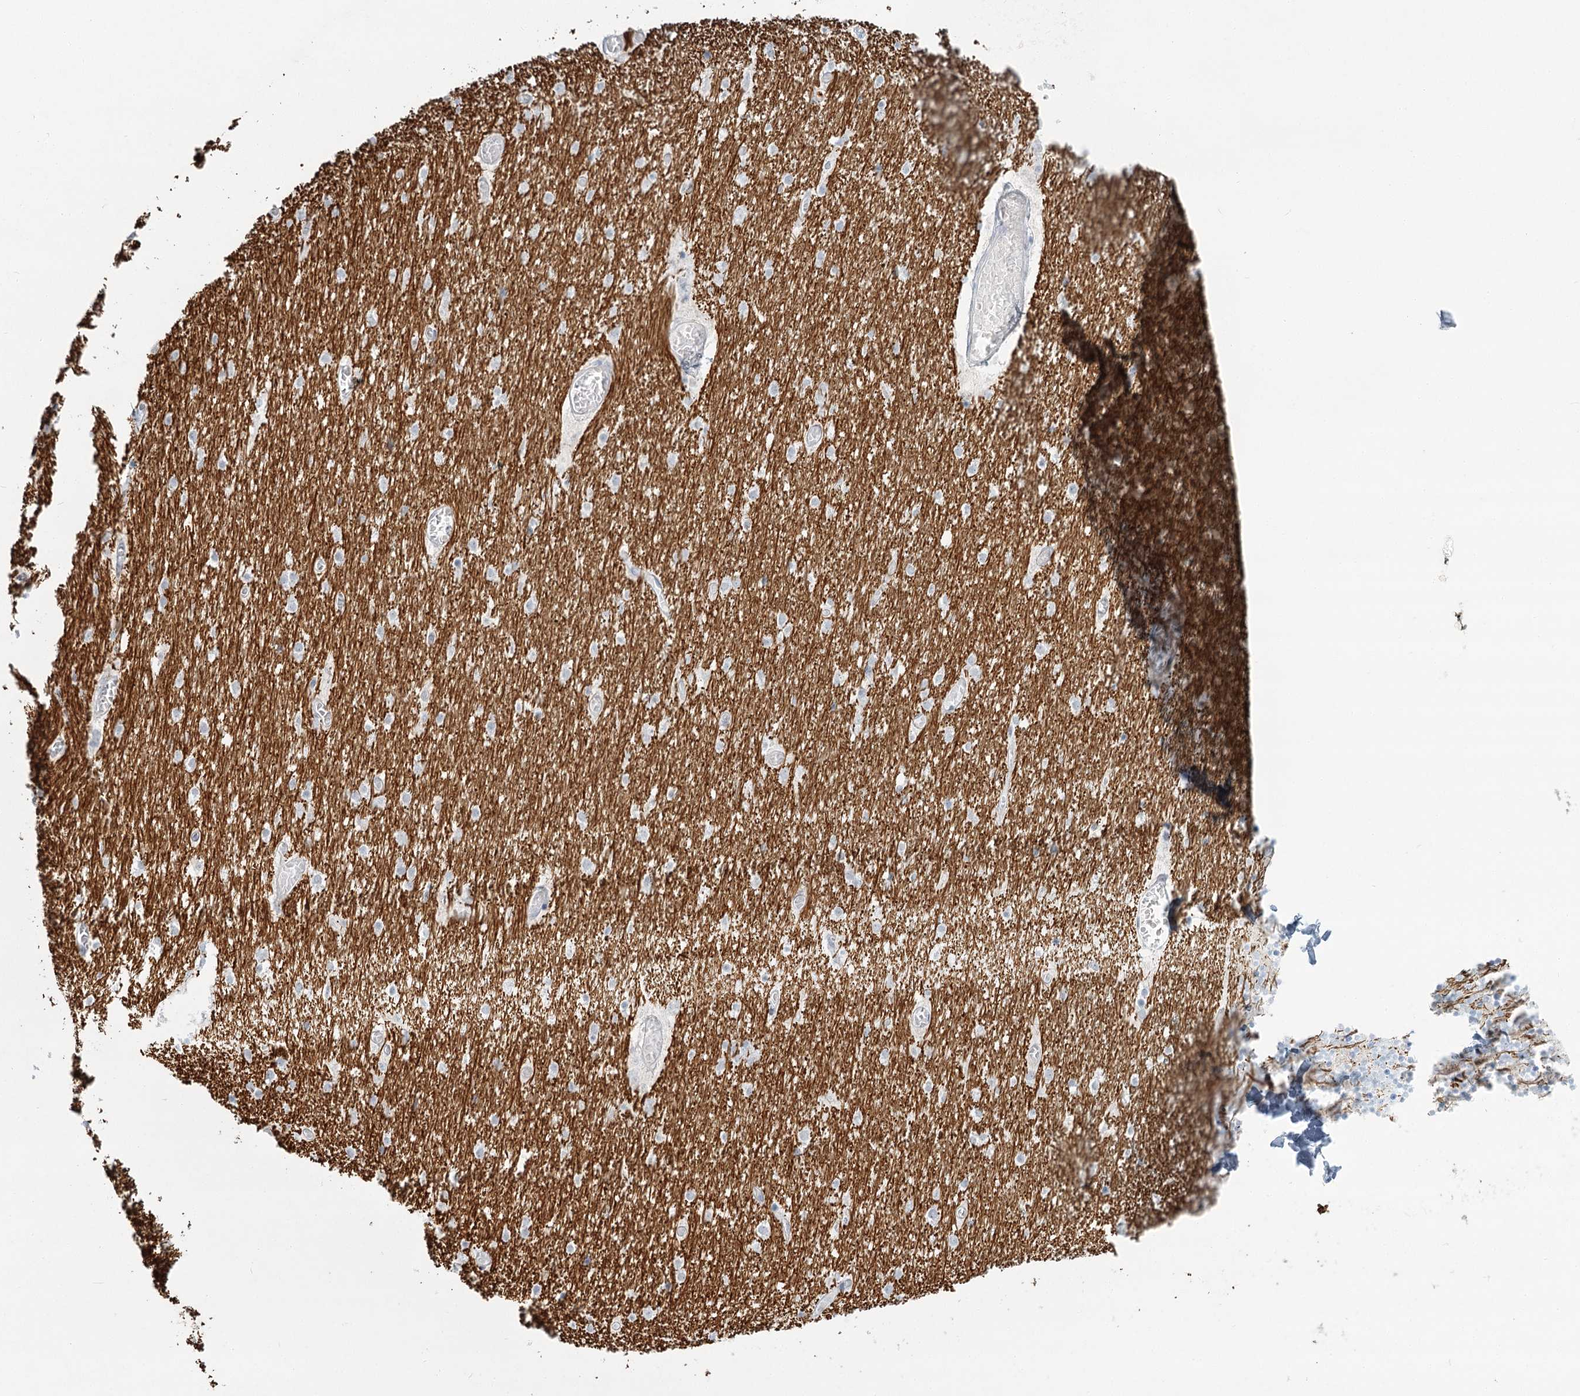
{"staining": {"intensity": "negative", "quantity": "none", "location": "none"}, "tissue": "cerebellum", "cell_type": "Cells in granular layer", "image_type": "normal", "snomed": [{"axis": "morphology", "description": "Normal tissue, NOS"}, {"axis": "topography", "description": "Cerebellum"}], "caption": "DAB (3,3'-diaminobenzidine) immunohistochemical staining of normal human cerebellum exhibits no significant expression in cells in granular layer. (Immunohistochemistry (ihc), brightfield microscopy, high magnification).", "gene": "LRP2BP", "patient": {"sex": "female", "age": 28}}